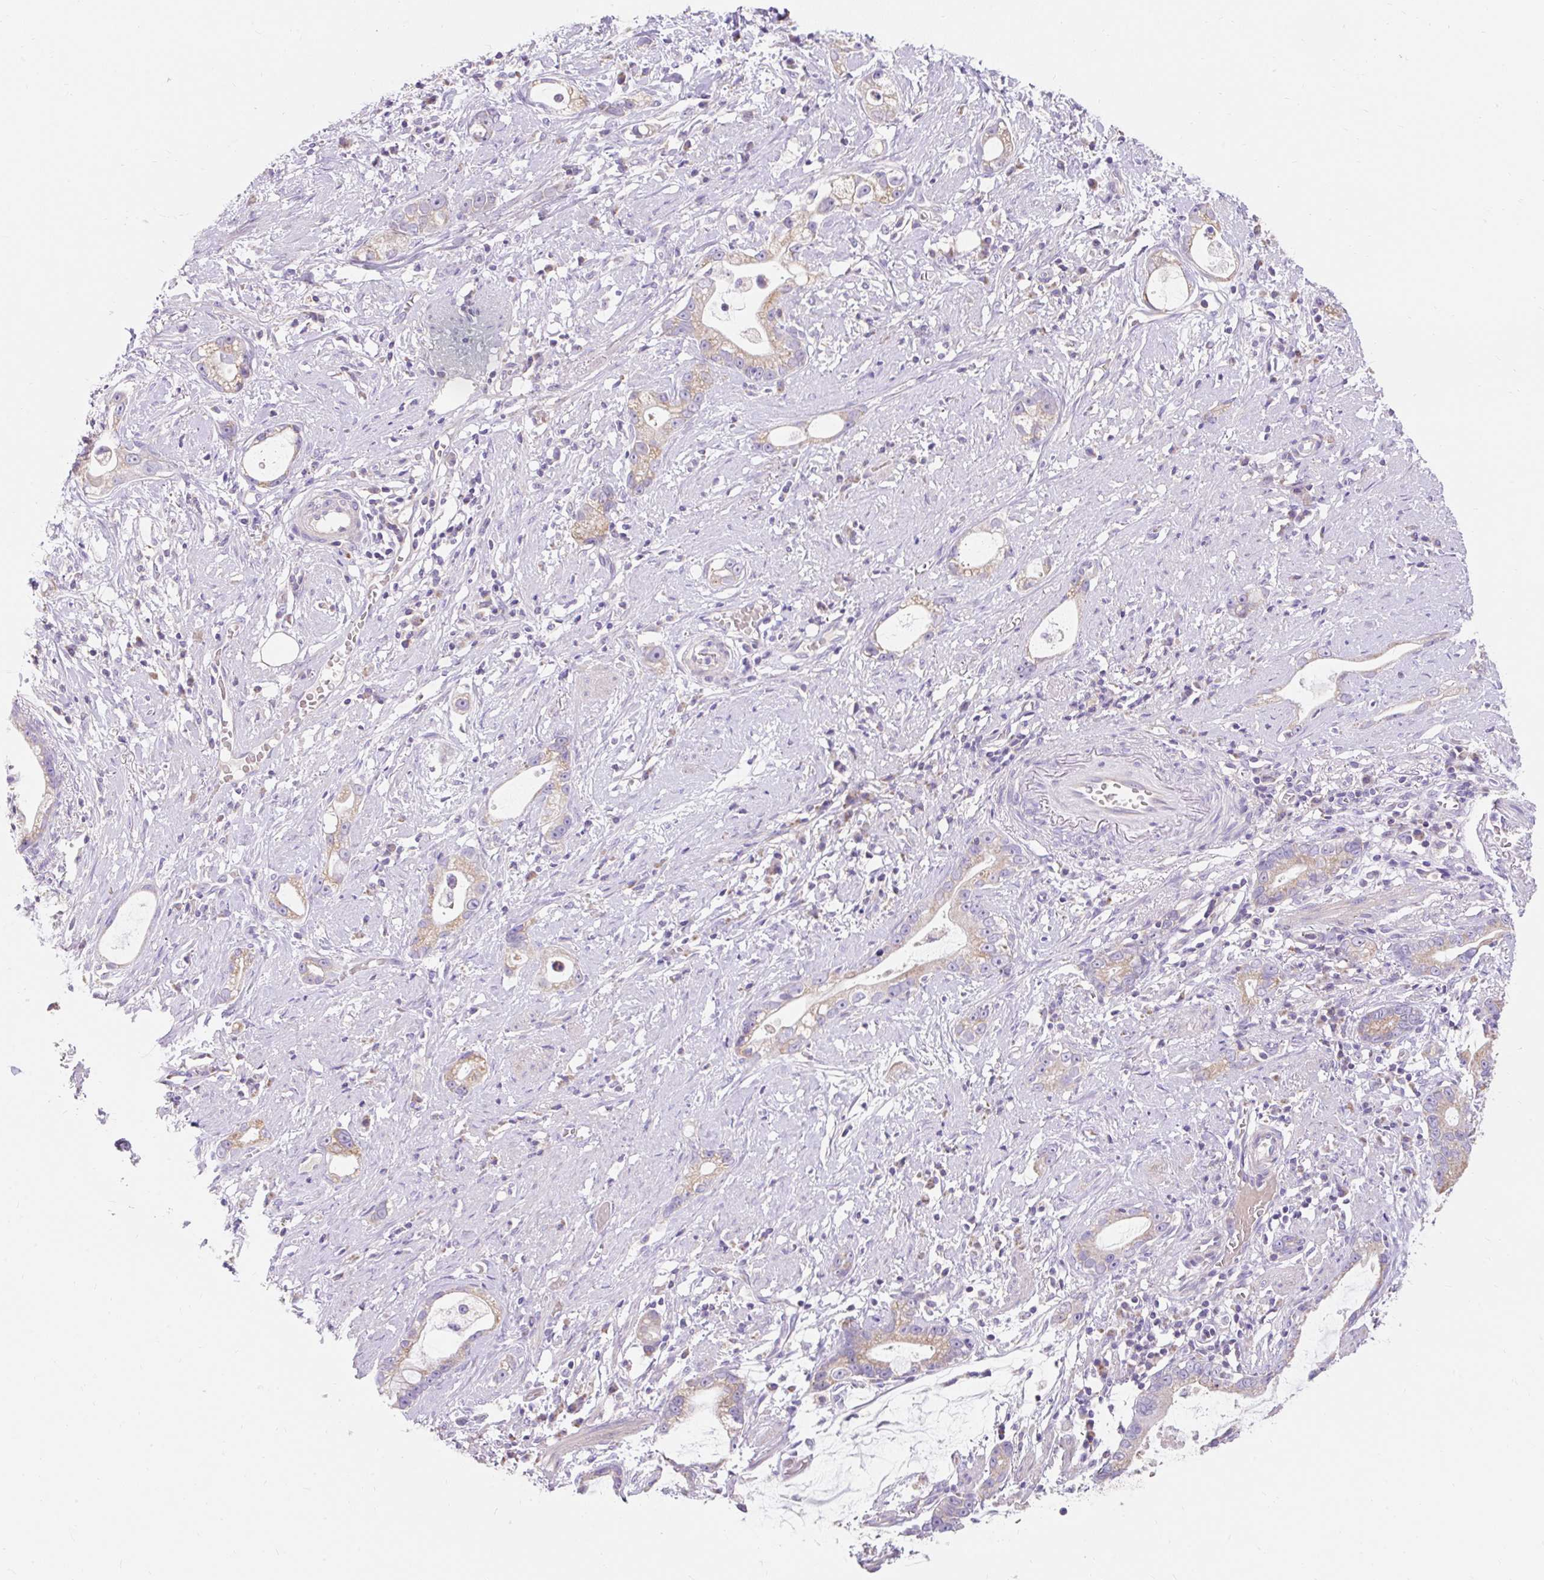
{"staining": {"intensity": "moderate", "quantity": "25%-75%", "location": "cytoplasmic/membranous"}, "tissue": "stomach cancer", "cell_type": "Tumor cells", "image_type": "cancer", "snomed": [{"axis": "morphology", "description": "Adenocarcinoma, NOS"}, {"axis": "topography", "description": "Stomach"}], "caption": "Stomach cancer (adenocarcinoma) stained for a protein reveals moderate cytoplasmic/membranous positivity in tumor cells. The staining is performed using DAB brown chromogen to label protein expression. The nuclei are counter-stained blue using hematoxylin.", "gene": "PMAIP1", "patient": {"sex": "male", "age": 55}}